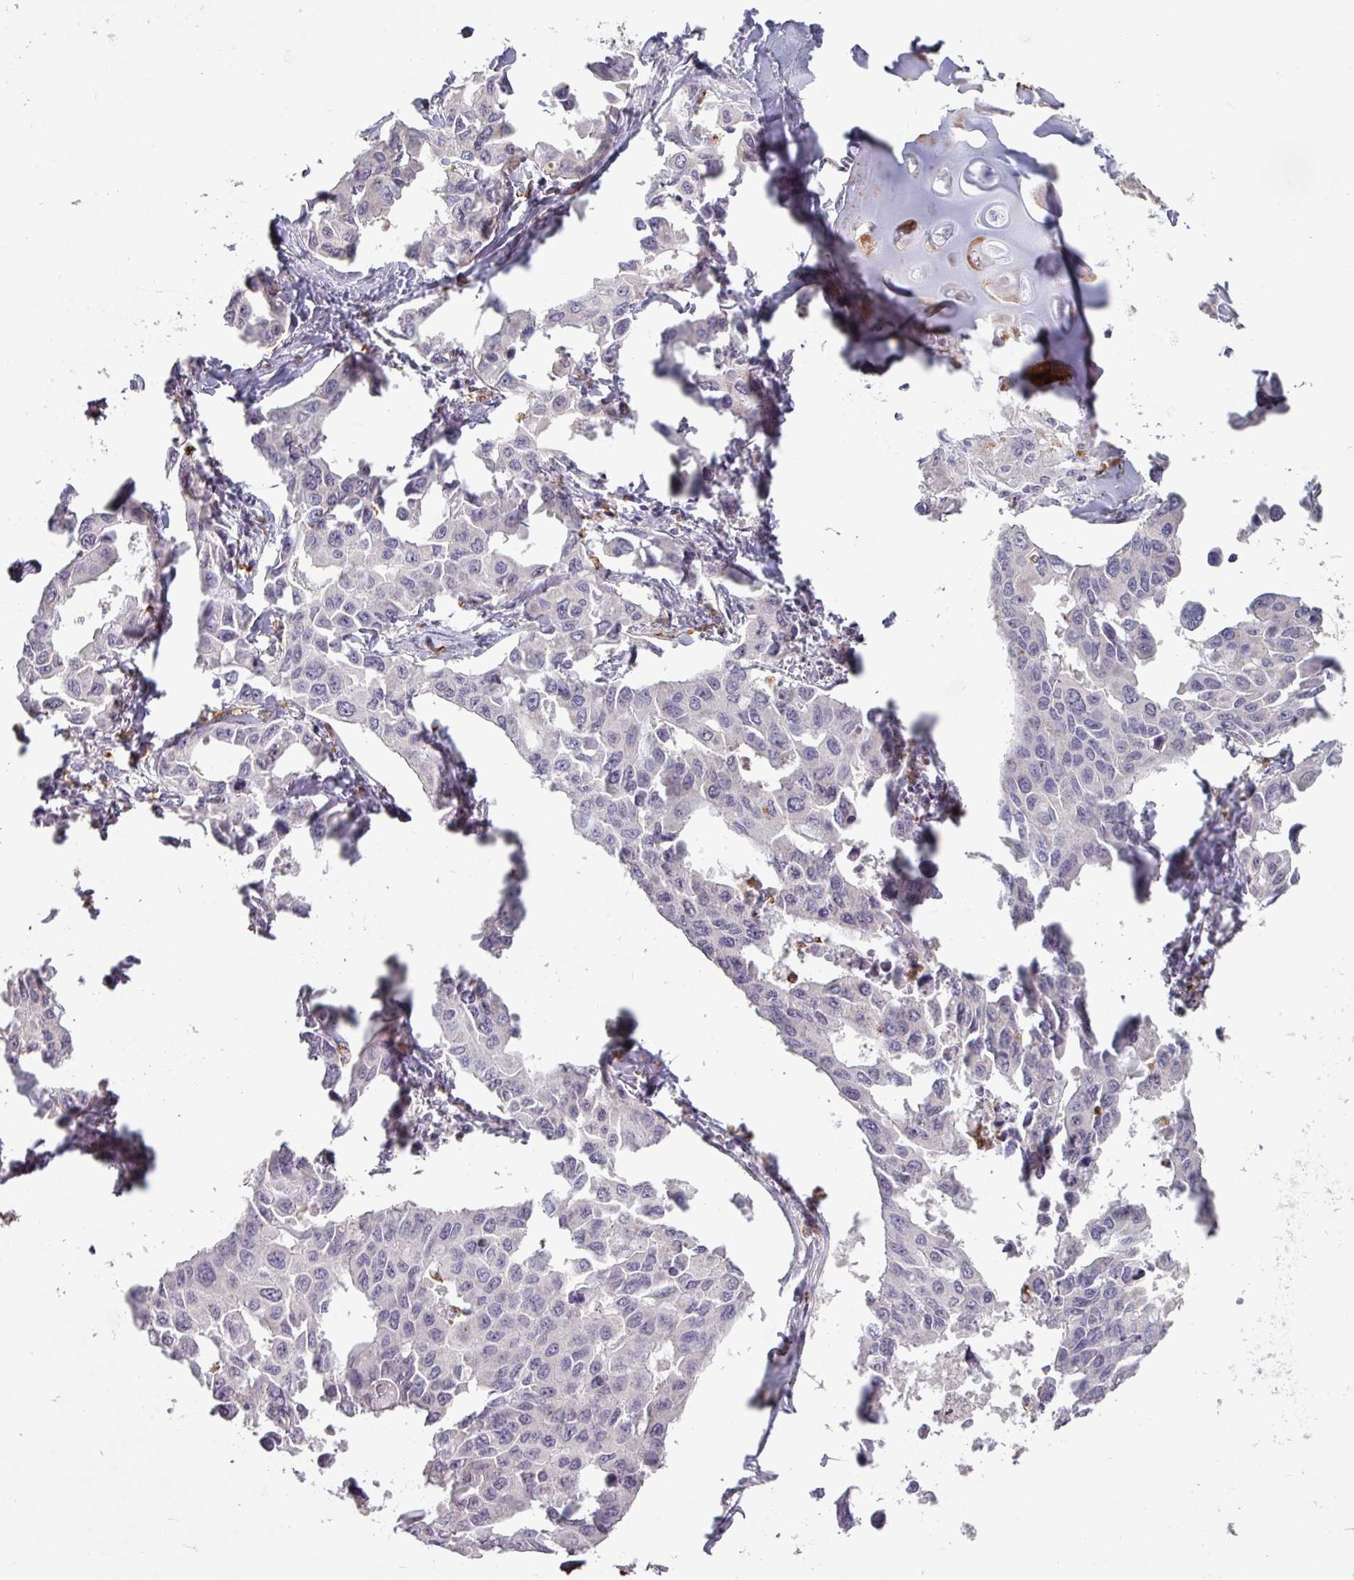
{"staining": {"intensity": "negative", "quantity": "none", "location": "none"}, "tissue": "lung cancer", "cell_type": "Tumor cells", "image_type": "cancer", "snomed": [{"axis": "morphology", "description": "Adenocarcinoma, NOS"}, {"axis": "topography", "description": "Lung"}], "caption": "Tumor cells show no significant protein expression in lung cancer.", "gene": "MAGEC3", "patient": {"sex": "male", "age": 64}}